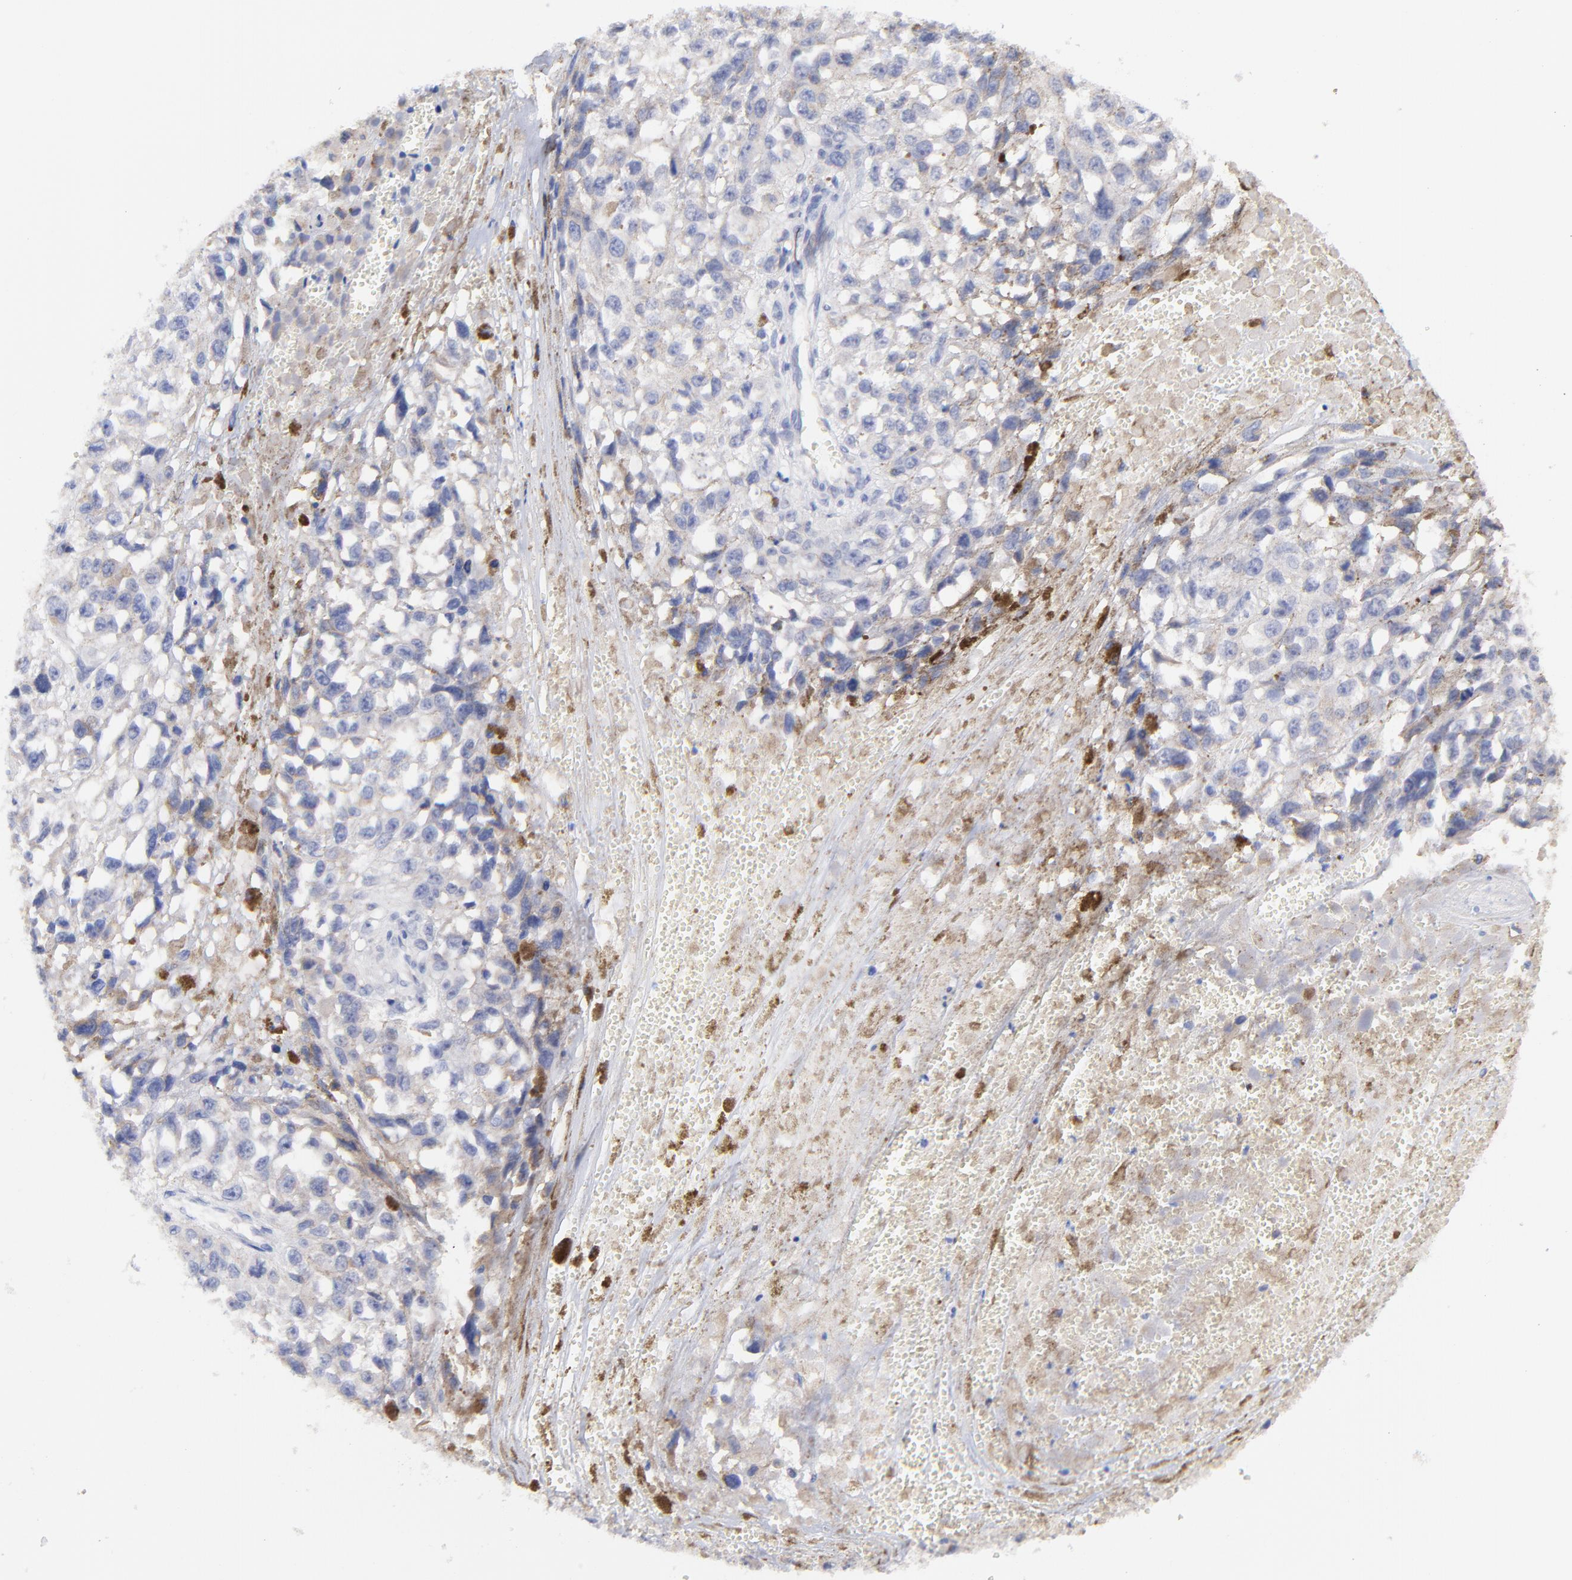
{"staining": {"intensity": "negative", "quantity": "none", "location": "none"}, "tissue": "melanoma", "cell_type": "Tumor cells", "image_type": "cancer", "snomed": [{"axis": "morphology", "description": "Malignant melanoma, Metastatic site"}, {"axis": "topography", "description": "Lymph node"}], "caption": "High magnification brightfield microscopy of melanoma stained with DAB (3,3'-diaminobenzidine) (brown) and counterstained with hematoxylin (blue): tumor cells show no significant positivity. (Immunohistochemistry, brightfield microscopy, high magnification).", "gene": "CFAP57", "patient": {"sex": "male", "age": 59}}